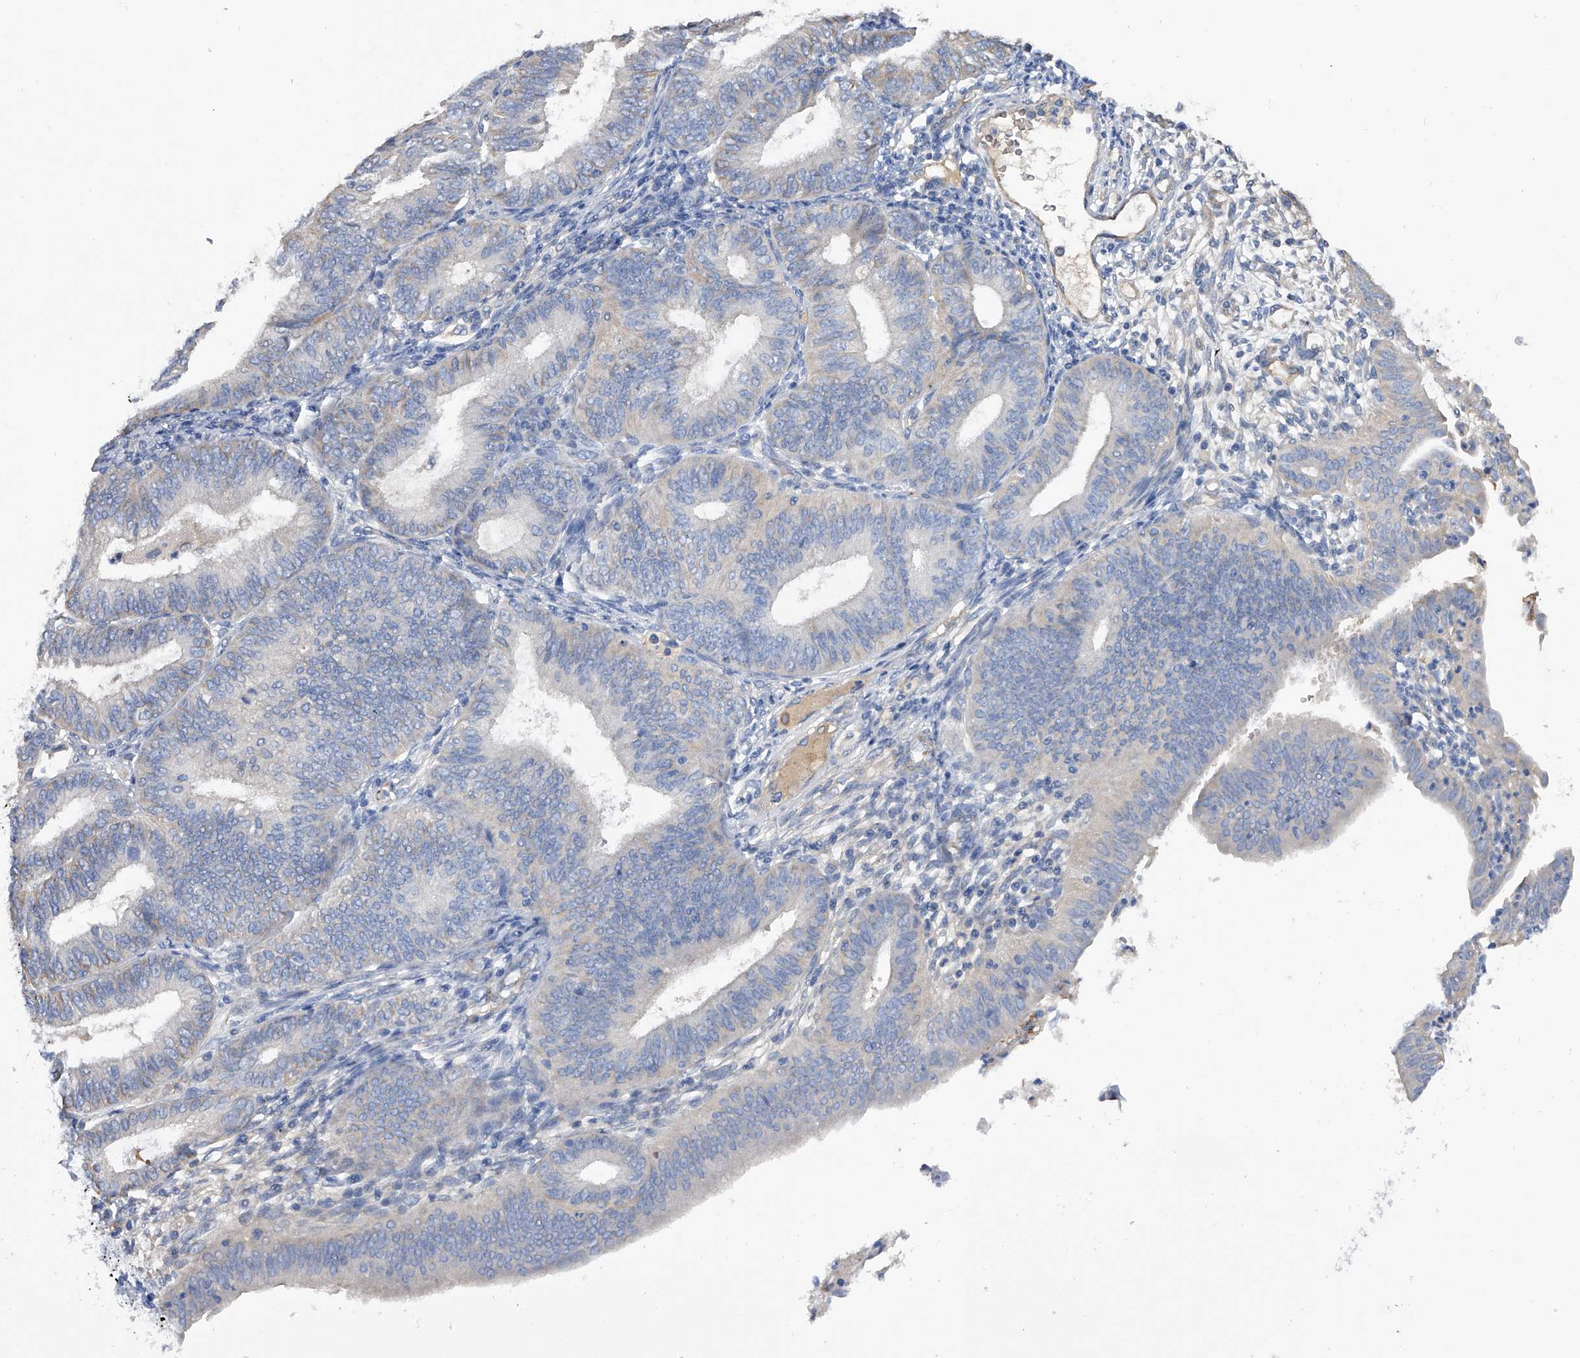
{"staining": {"intensity": "negative", "quantity": "none", "location": "none"}, "tissue": "endometrial cancer", "cell_type": "Tumor cells", "image_type": "cancer", "snomed": [{"axis": "morphology", "description": "Adenocarcinoma, NOS"}, {"axis": "topography", "description": "Endometrium"}], "caption": "Endometrial adenocarcinoma was stained to show a protein in brown. There is no significant expression in tumor cells. Nuclei are stained in blue.", "gene": "RWDD2A", "patient": {"sex": "female", "age": 51}}